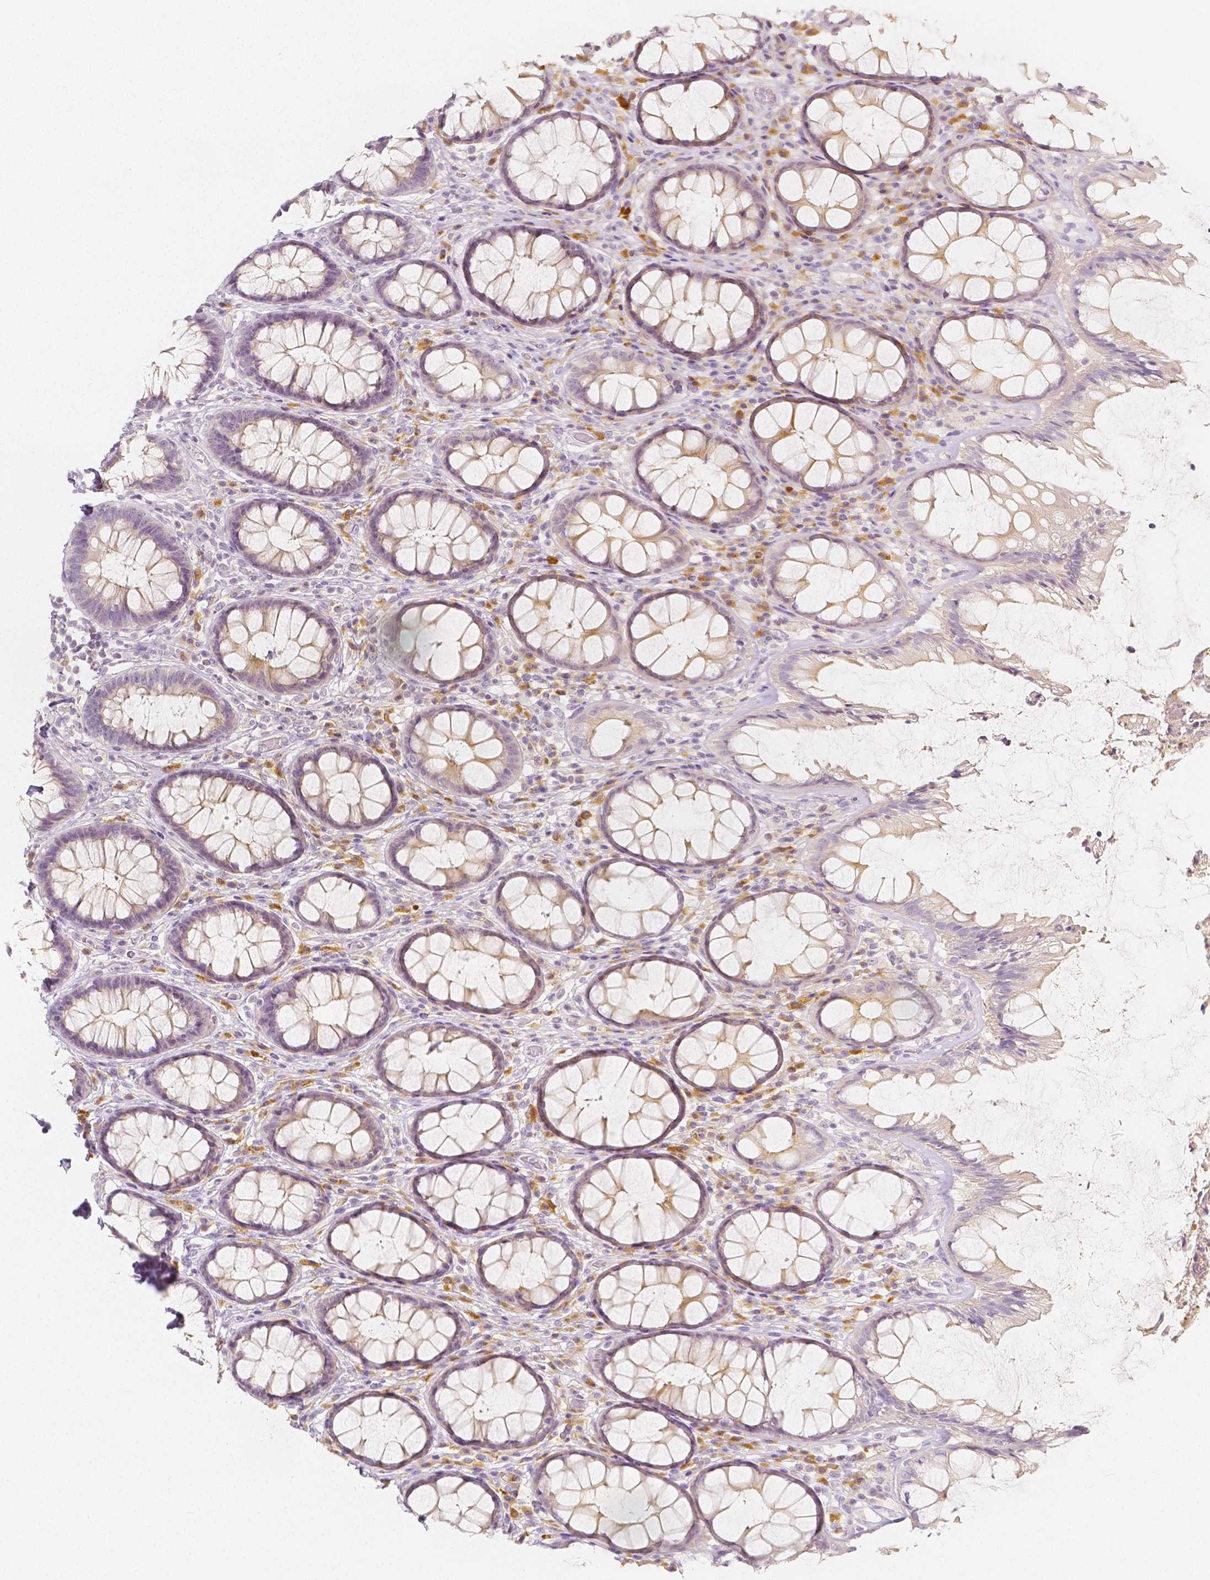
{"staining": {"intensity": "weak", "quantity": "<25%", "location": "cytoplasmic/membranous"}, "tissue": "rectum", "cell_type": "Glandular cells", "image_type": "normal", "snomed": [{"axis": "morphology", "description": "Normal tissue, NOS"}, {"axis": "topography", "description": "Rectum"}], "caption": "High power microscopy photomicrograph of an IHC photomicrograph of benign rectum, revealing no significant expression in glandular cells.", "gene": "BATF", "patient": {"sex": "male", "age": 72}}